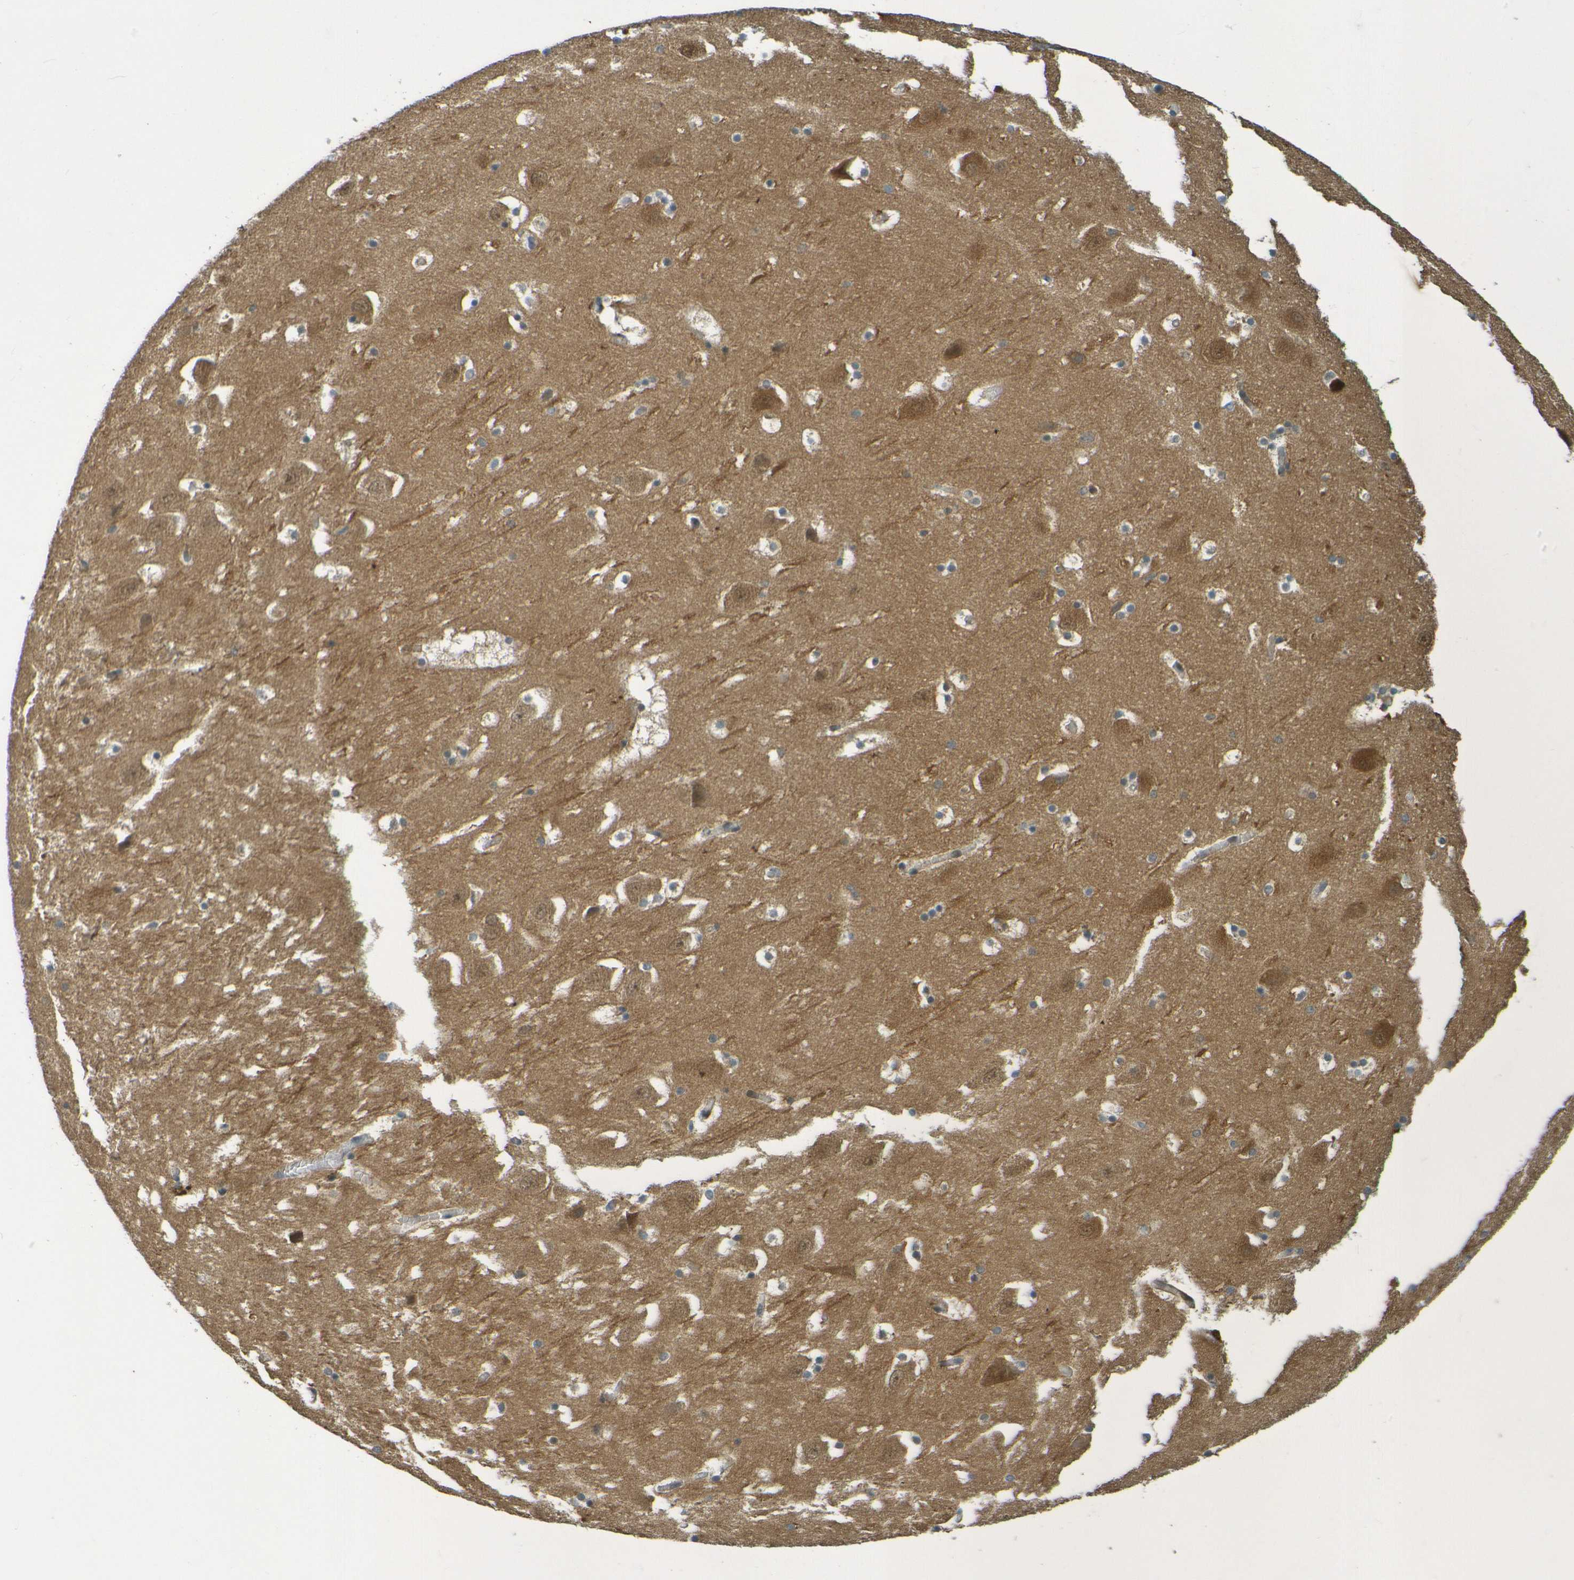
{"staining": {"intensity": "weak", "quantity": "<25%", "location": "cytoplasmic/membranous"}, "tissue": "hippocampus", "cell_type": "Glial cells", "image_type": "normal", "snomed": [{"axis": "morphology", "description": "Normal tissue, NOS"}, {"axis": "topography", "description": "Hippocampus"}], "caption": "Hippocampus stained for a protein using immunohistochemistry (IHC) exhibits no staining glial cells.", "gene": "CYP4F2", "patient": {"sex": "male", "age": 45}}